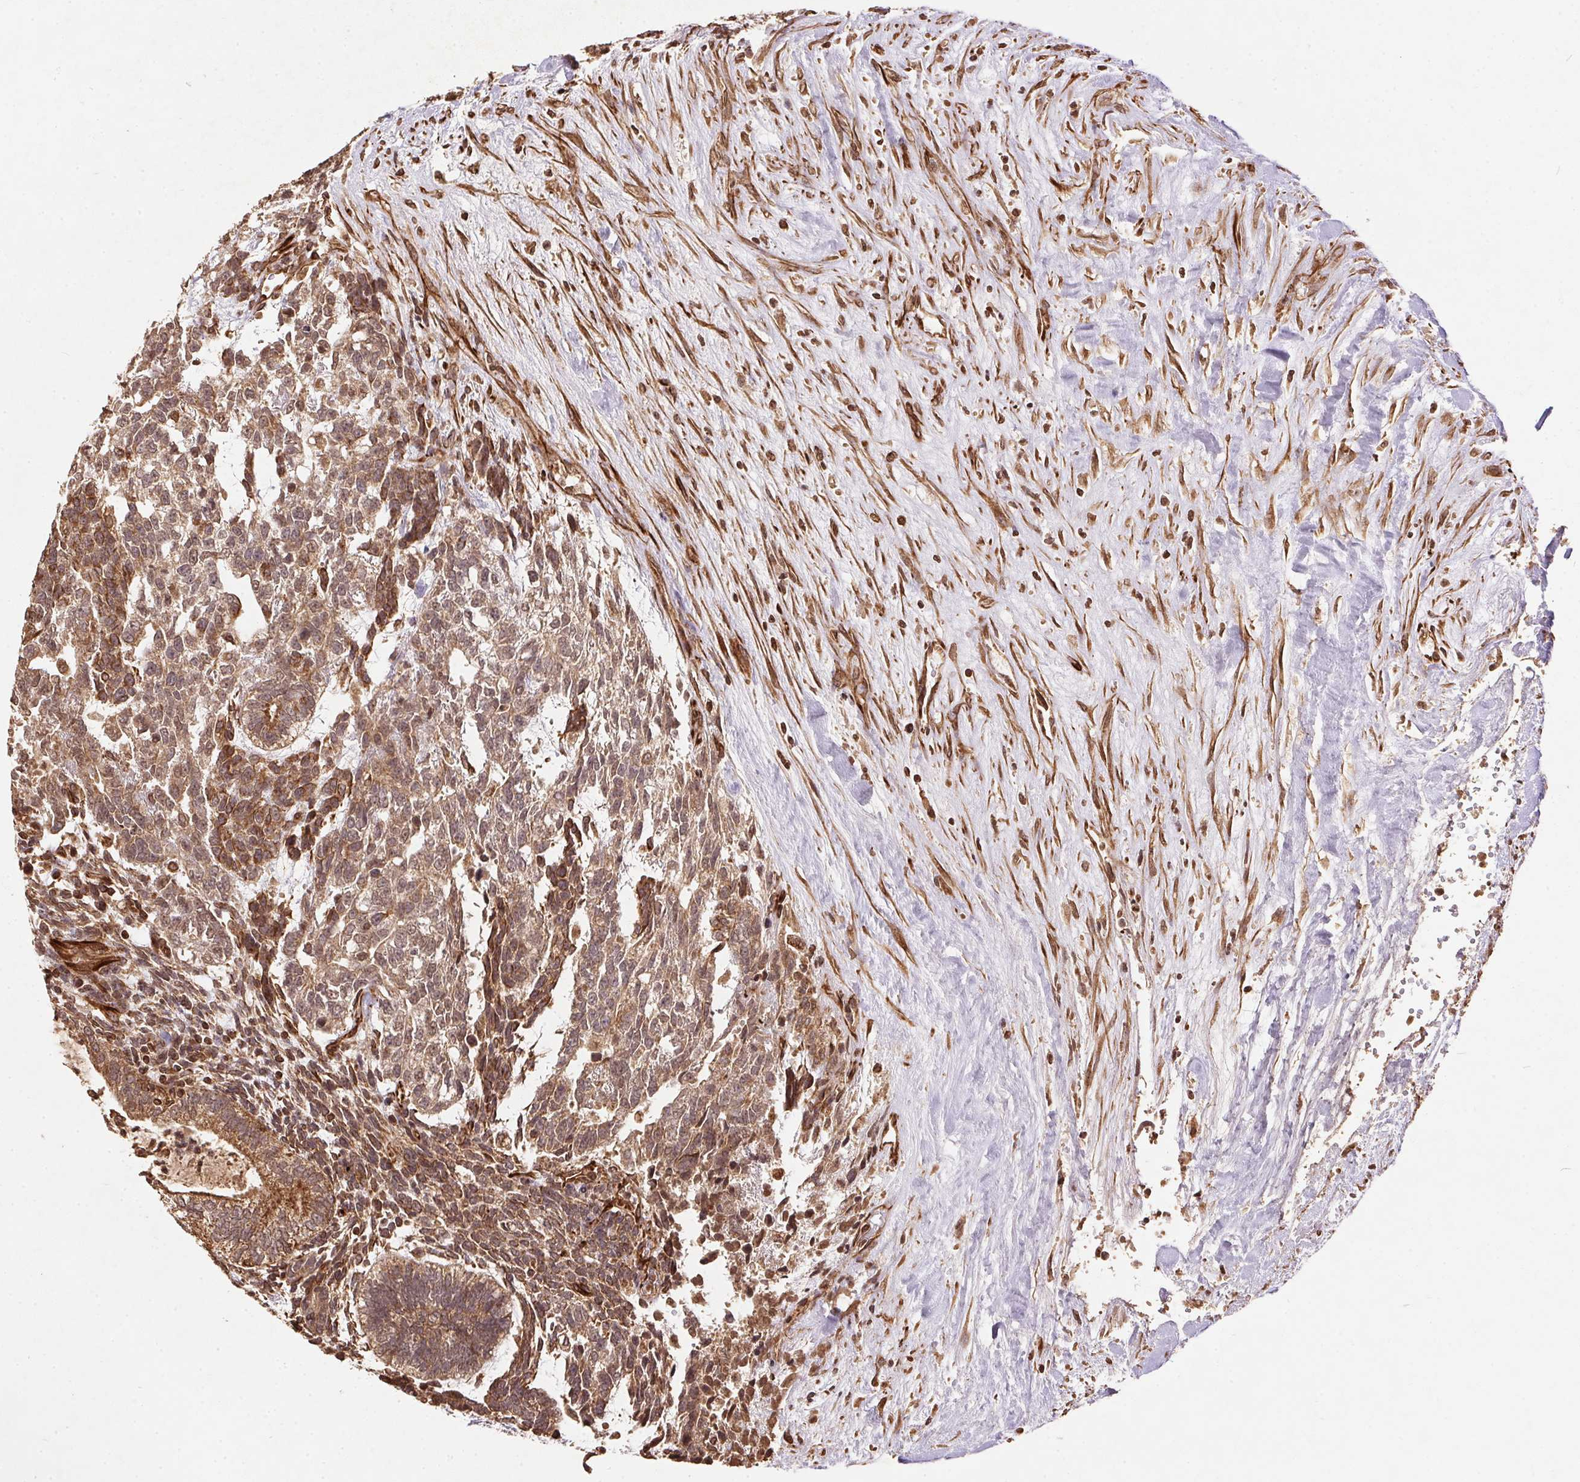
{"staining": {"intensity": "moderate", "quantity": ">75%", "location": "cytoplasmic/membranous"}, "tissue": "testis cancer", "cell_type": "Tumor cells", "image_type": "cancer", "snomed": [{"axis": "morphology", "description": "Carcinoma, Embryonal, NOS"}, {"axis": "topography", "description": "Testis"}], "caption": "There is medium levels of moderate cytoplasmic/membranous positivity in tumor cells of testis cancer (embryonal carcinoma), as demonstrated by immunohistochemical staining (brown color).", "gene": "SPRED2", "patient": {"sex": "male", "age": 23}}